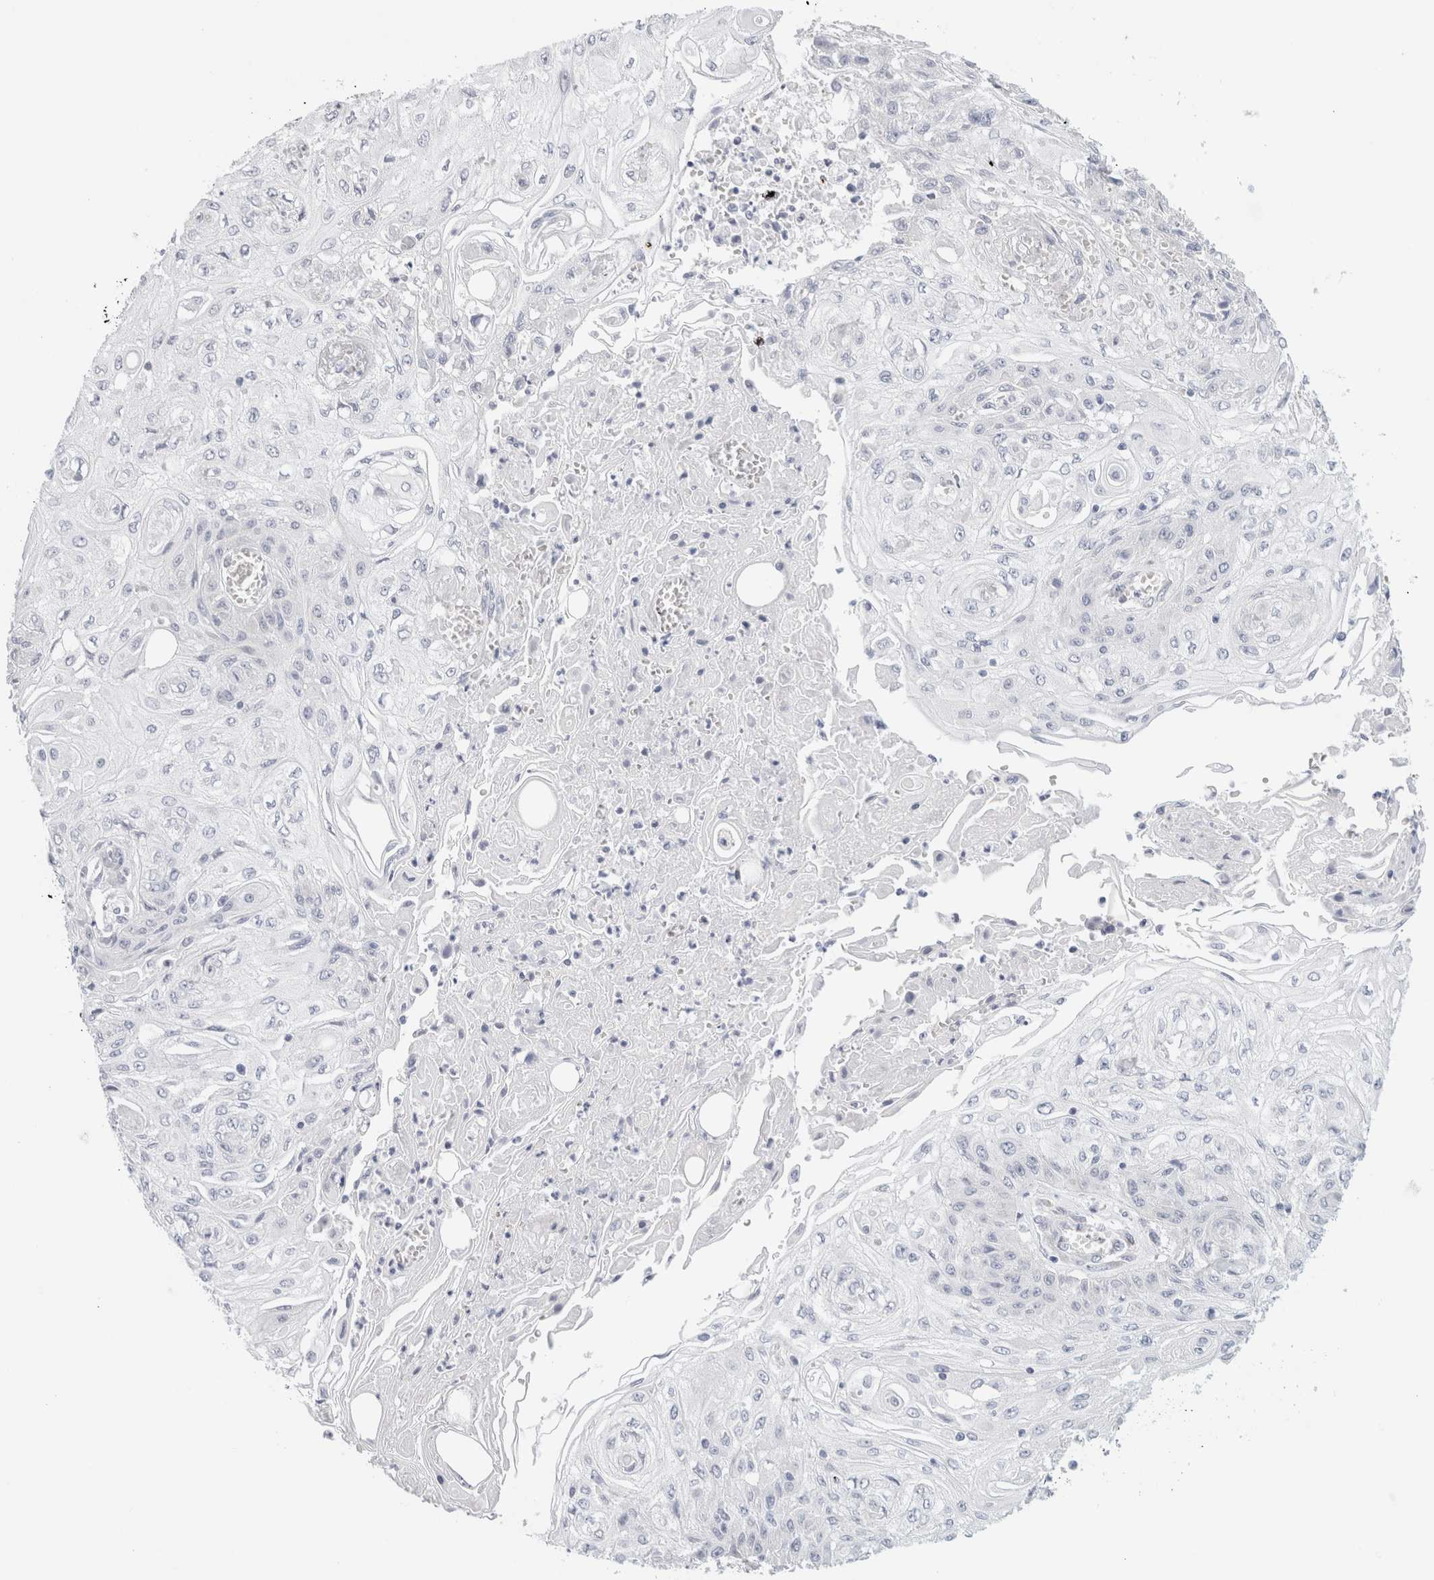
{"staining": {"intensity": "negative", "quantity": "none", "location": "none"}, "tissue": "skin cancer", "cell_type": "Tumor cells", "image_type": "cancer", "snomed": [{"axis": "morphology", "description": "Squamous cell carcinoma, NOS"}, {"axis": "morphology", "description": "Squamous cell carcinoma, metastatic, NOS"}, {"axis": "topography", "description": "Skin"}, {"axis": "topography", "description": "Lymph node"}], "caption": "Protein analysis of skin cancer (metastatic squamous cell carcinoma) exhibits no significant positivity in tumor cells.", "gene": "RTN4", "patient": {"sex": "male", "age": 75}}